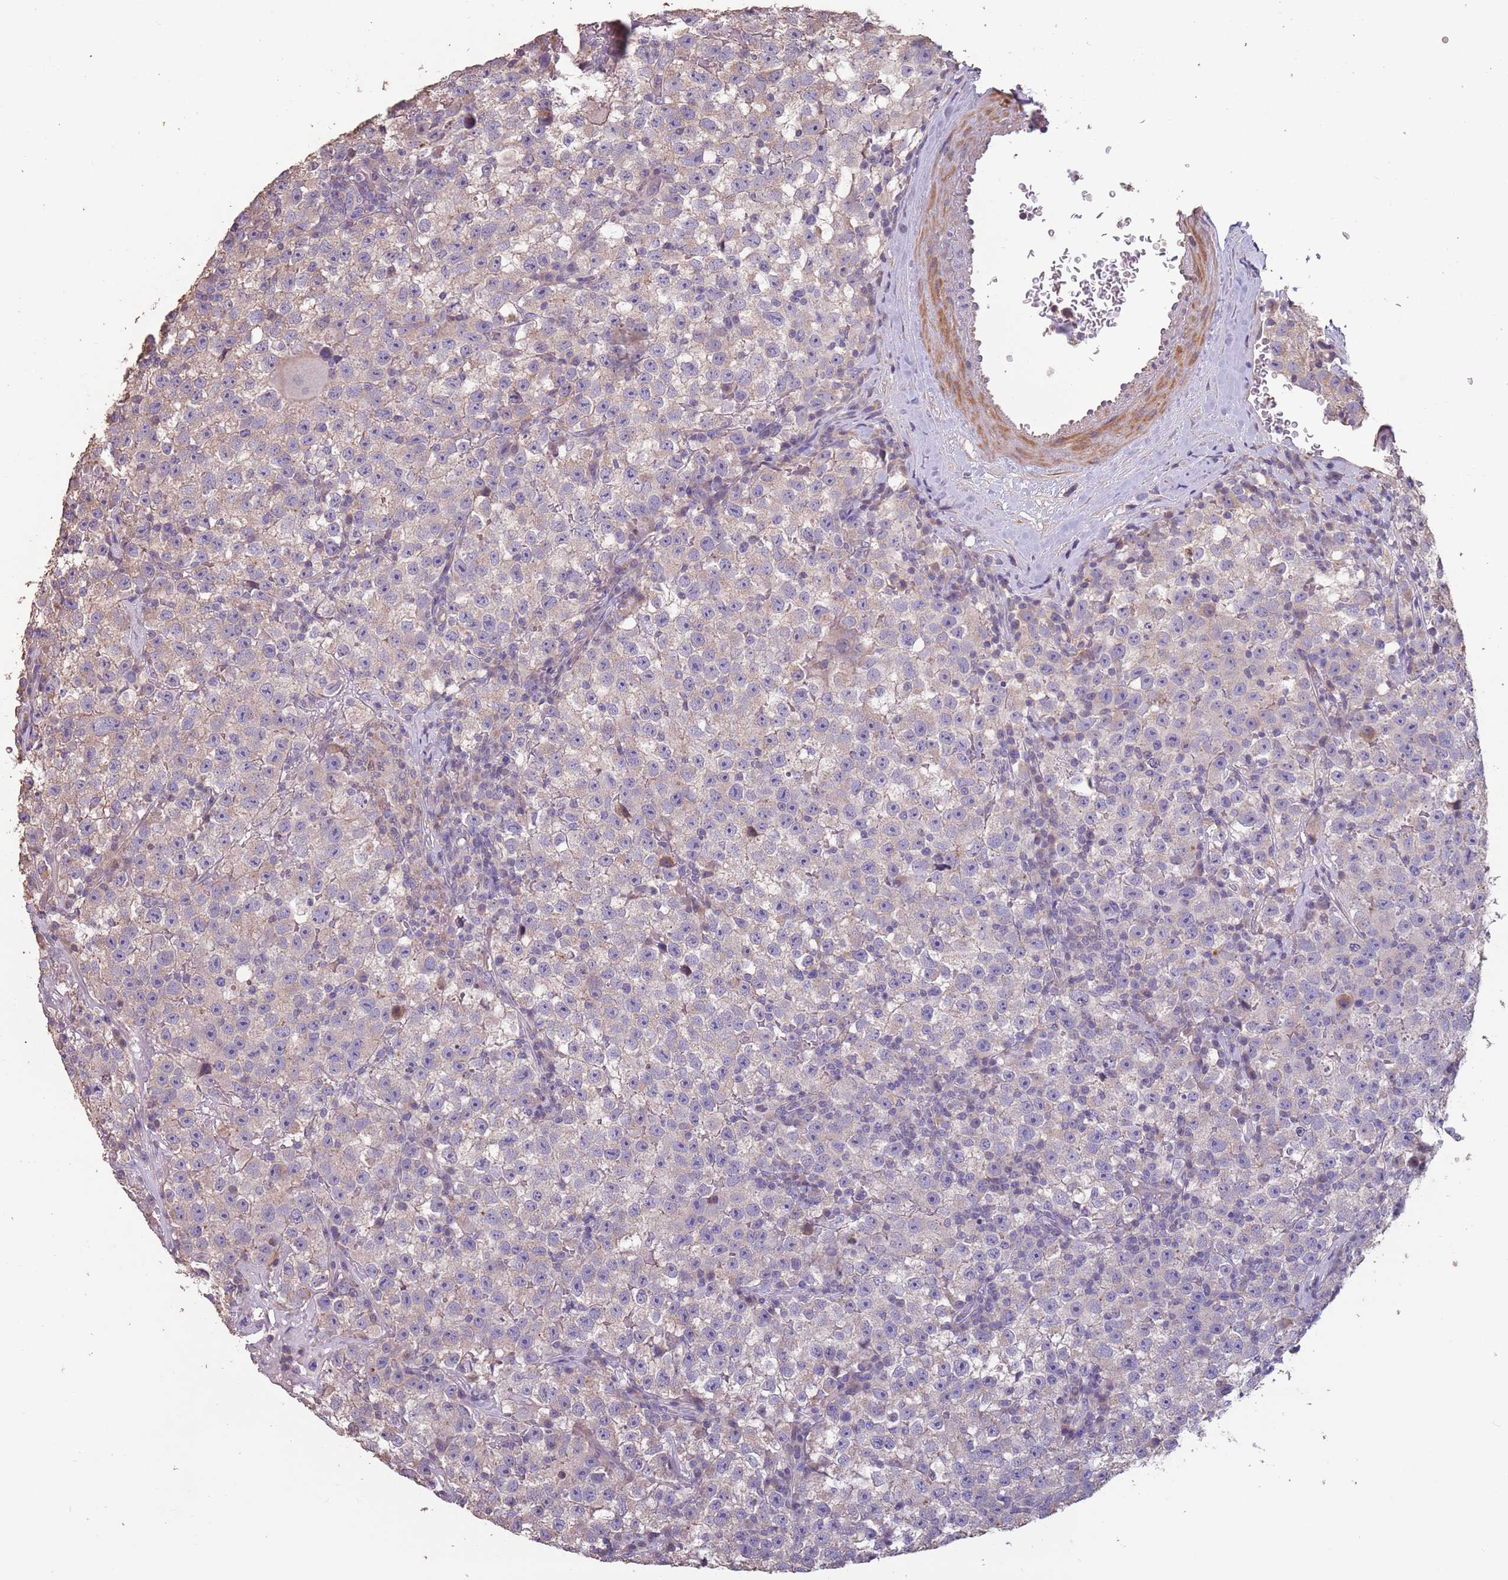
{"staining": {"intensity": "weak", "quantity": "<25%", "location": "cytoplasmic/membranous"}, "tissue": "testis cancer", "cell_type": "Tumor cells", "image_type": "cancer", "snomed": [{"axis": "morphology", "description": "Seminoma, NOS"}, {"axis": "topography", "description": "Testis"}], "caption": "Immunohistochemical staining of testis cancer reveals no significant positivity in tumor cells.", "gene": "MBD3L1", "patient": {"sex": "male", "age": 22}}